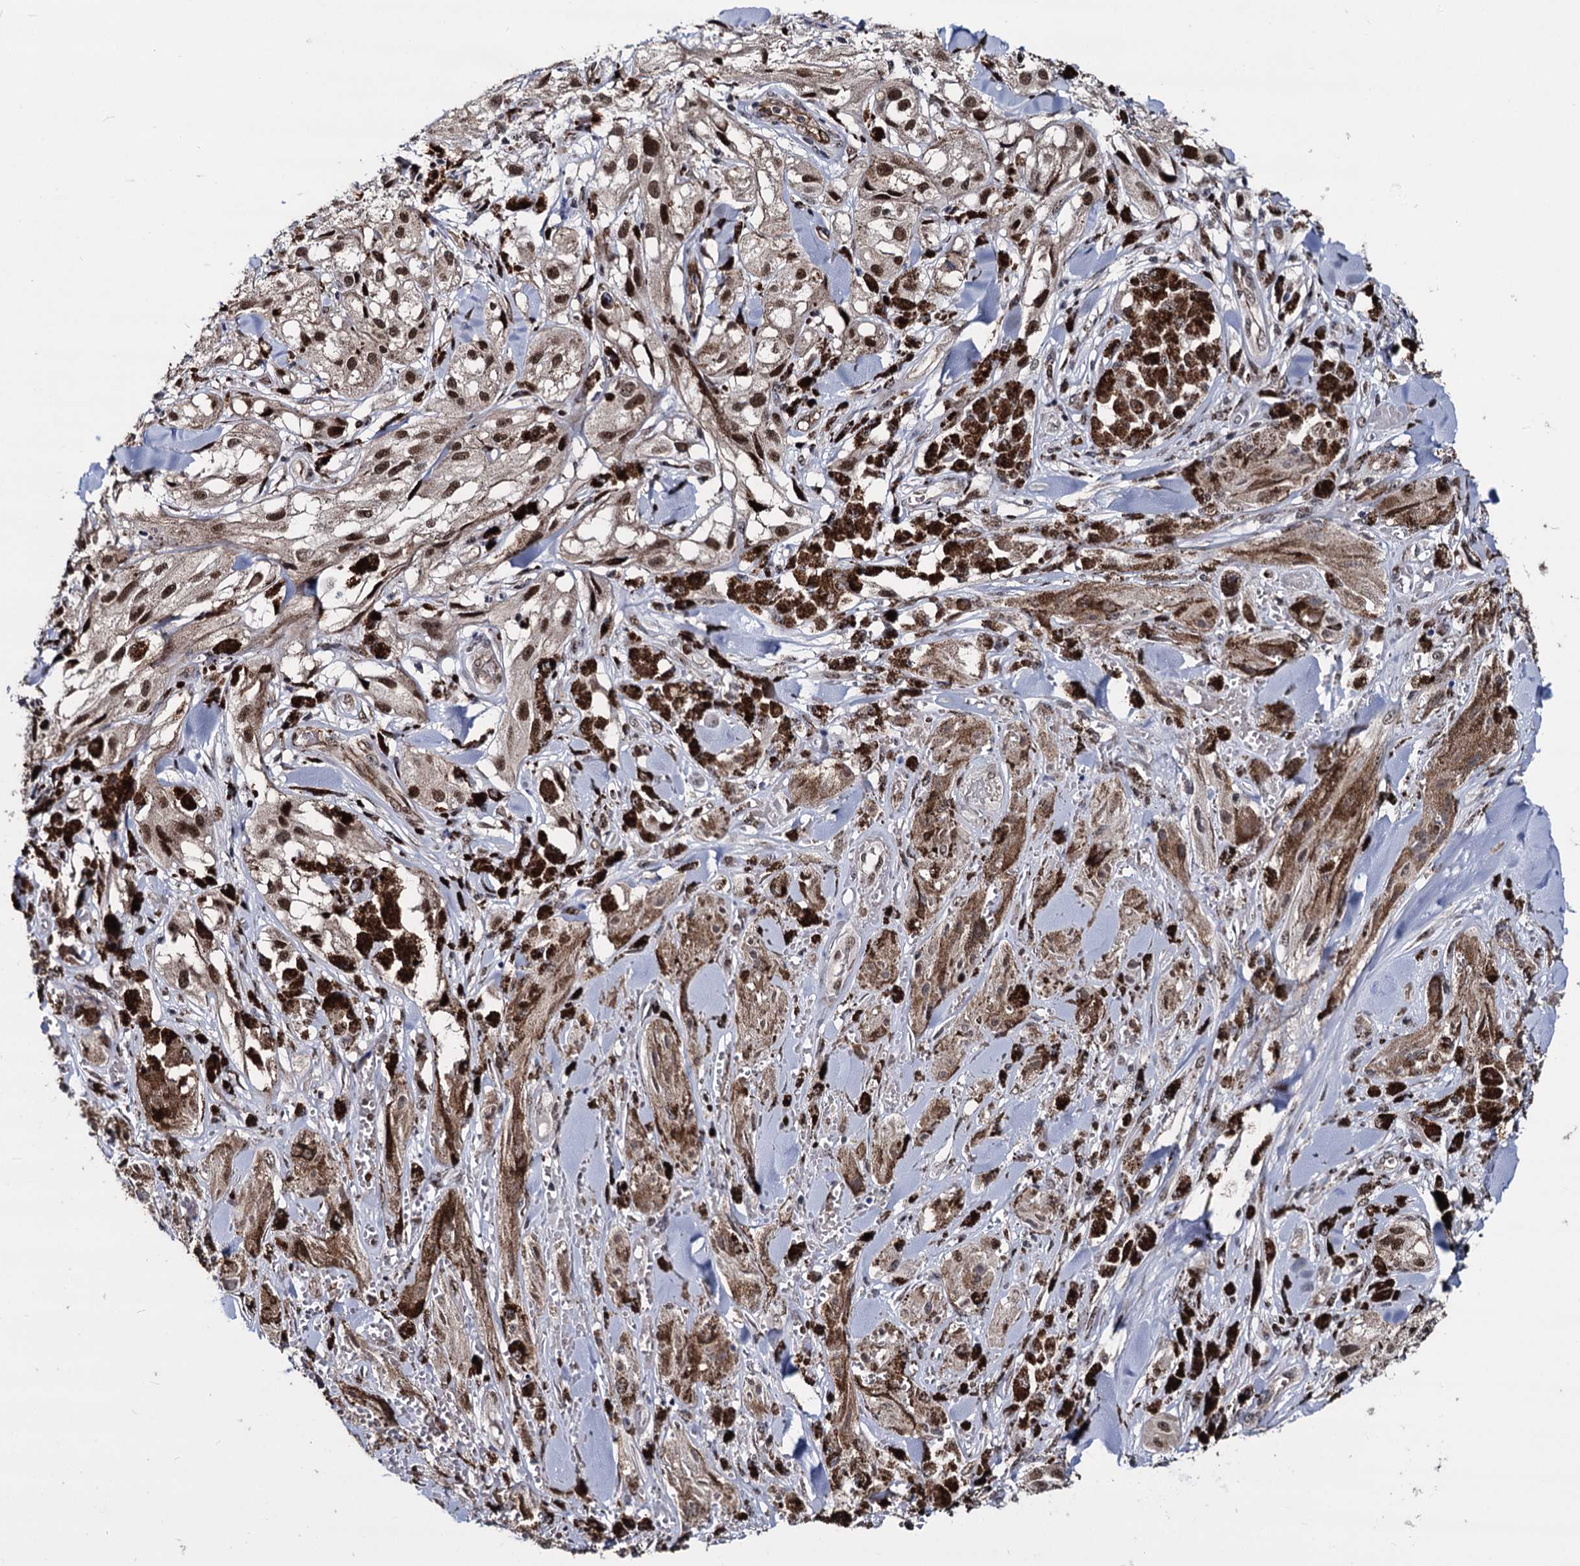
{"staining": {"intensity": "moderate", "quantity": ">75%", "location": "nuclear"}, "tissue": "melanoma", "cell_type": "Tumor cells", "image_type": "cancer", "snomed": [{"axis": "morphology", "description": "Malignant melanoma, NOS"}, {"axis": "topography", "description": "Skin"}], "caption": "Malignant melanoma was stained to show a protein in brown. There is medium levels of moderate nuclear positivity in about >75% of tumor cells. (DAB IHC with brightfield microscopy, high magnification).", "gene": "GALNT11", "patient": {"sex": "male", "age": 88}}